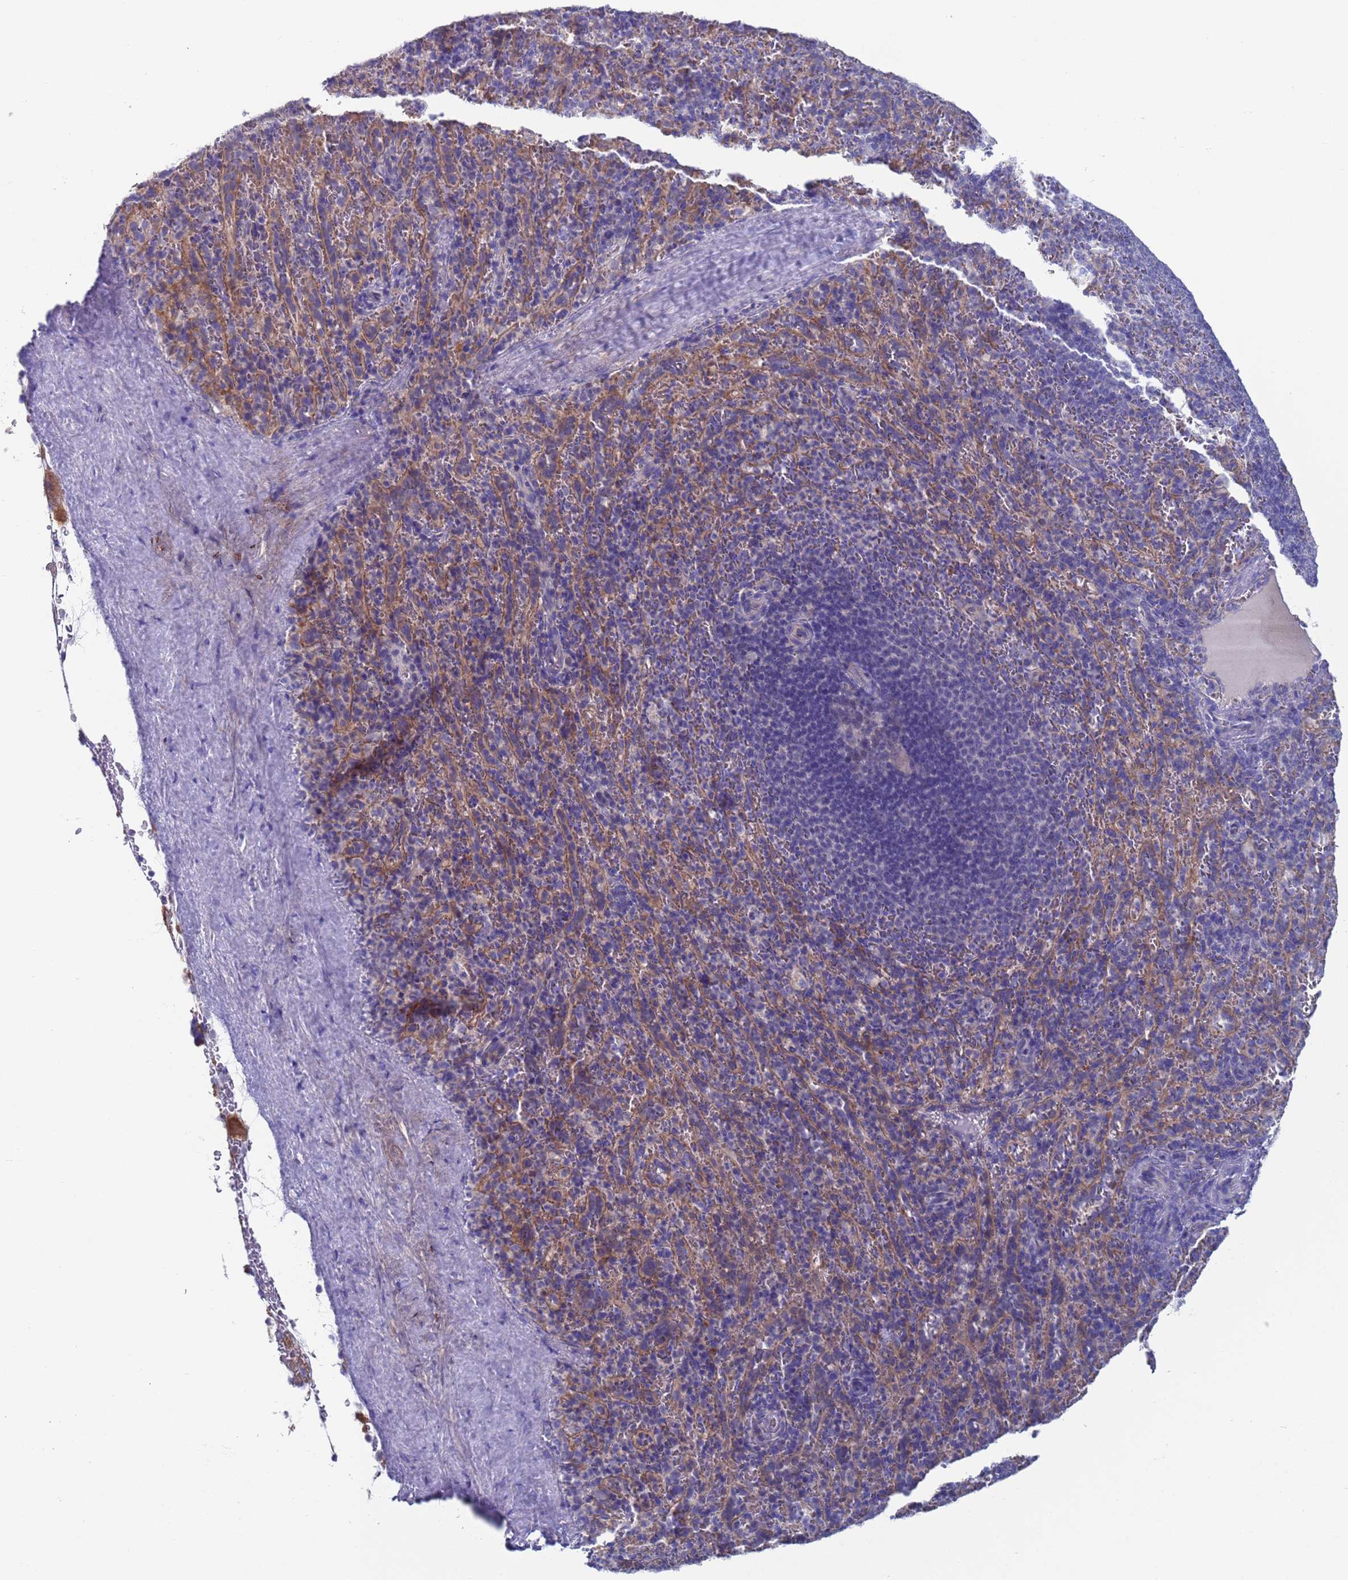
{"staining": {"intensity": "negative", "quantity": "none", "location": "none"}, "tissue": "spleen", "cell_type": "Cells in red pulp", "image_type": "normal", "snomed": [{"axis": "morphology", "description": "Normal tissue, NOS"}, {"axis": "topography", "description": "Spleen"}], "caption": "Immunohistochemistry (IHC) histopathology image of normal spleen: human spleen stained with DAB (3,3'-diaminobenzidine) shows no significant protein staining in cells in red pulp. (Immunohistochemistry (IHC), brightfield microscopy, high magnification).", "gene": "PET117", "patient": {"sex": "female", "age": 21}}